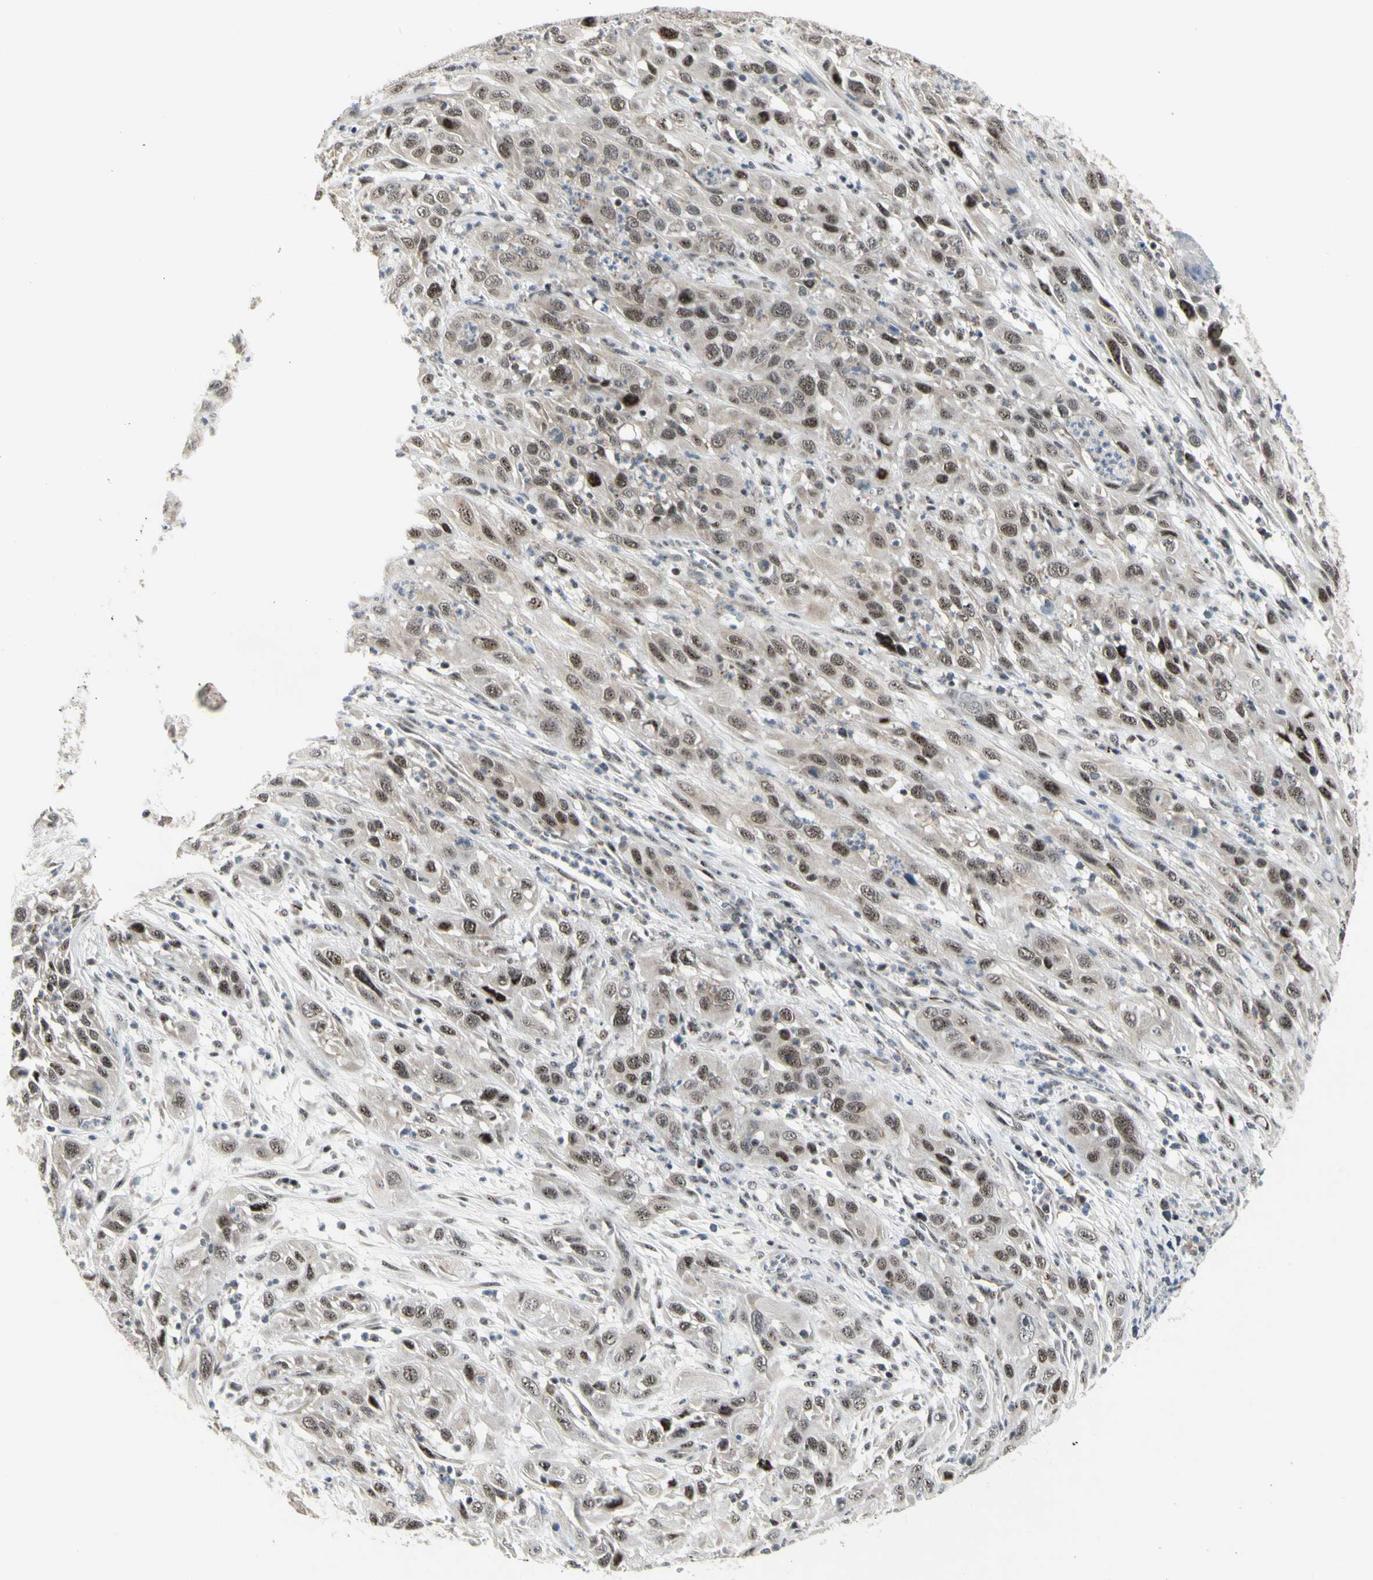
{"staining": {"intensity": "moderate", "quantity": ">75%", "location": "nuclear"}, "tissue": "cervical cancer", "cell_type": "Tumor cells", "image_type": "cancer", "snomed": [{"axis": "morphology", "description": "Squamous cell carcinoma, NOS"}, {"axis": "topography", "description": "Cervix"}], "caption": "Protein expression analysis of human cervical cancer reveals moderate nuclear staining in about >75% of tumor cells. Using DAB (3,3'-diaminobenzidine) (brown) and hematoxylin (blue) stains, captured at high magnification using brightfield microscopy.", "gene": "DHRS7B", "patient": {"sex": "female", "age": 32}}